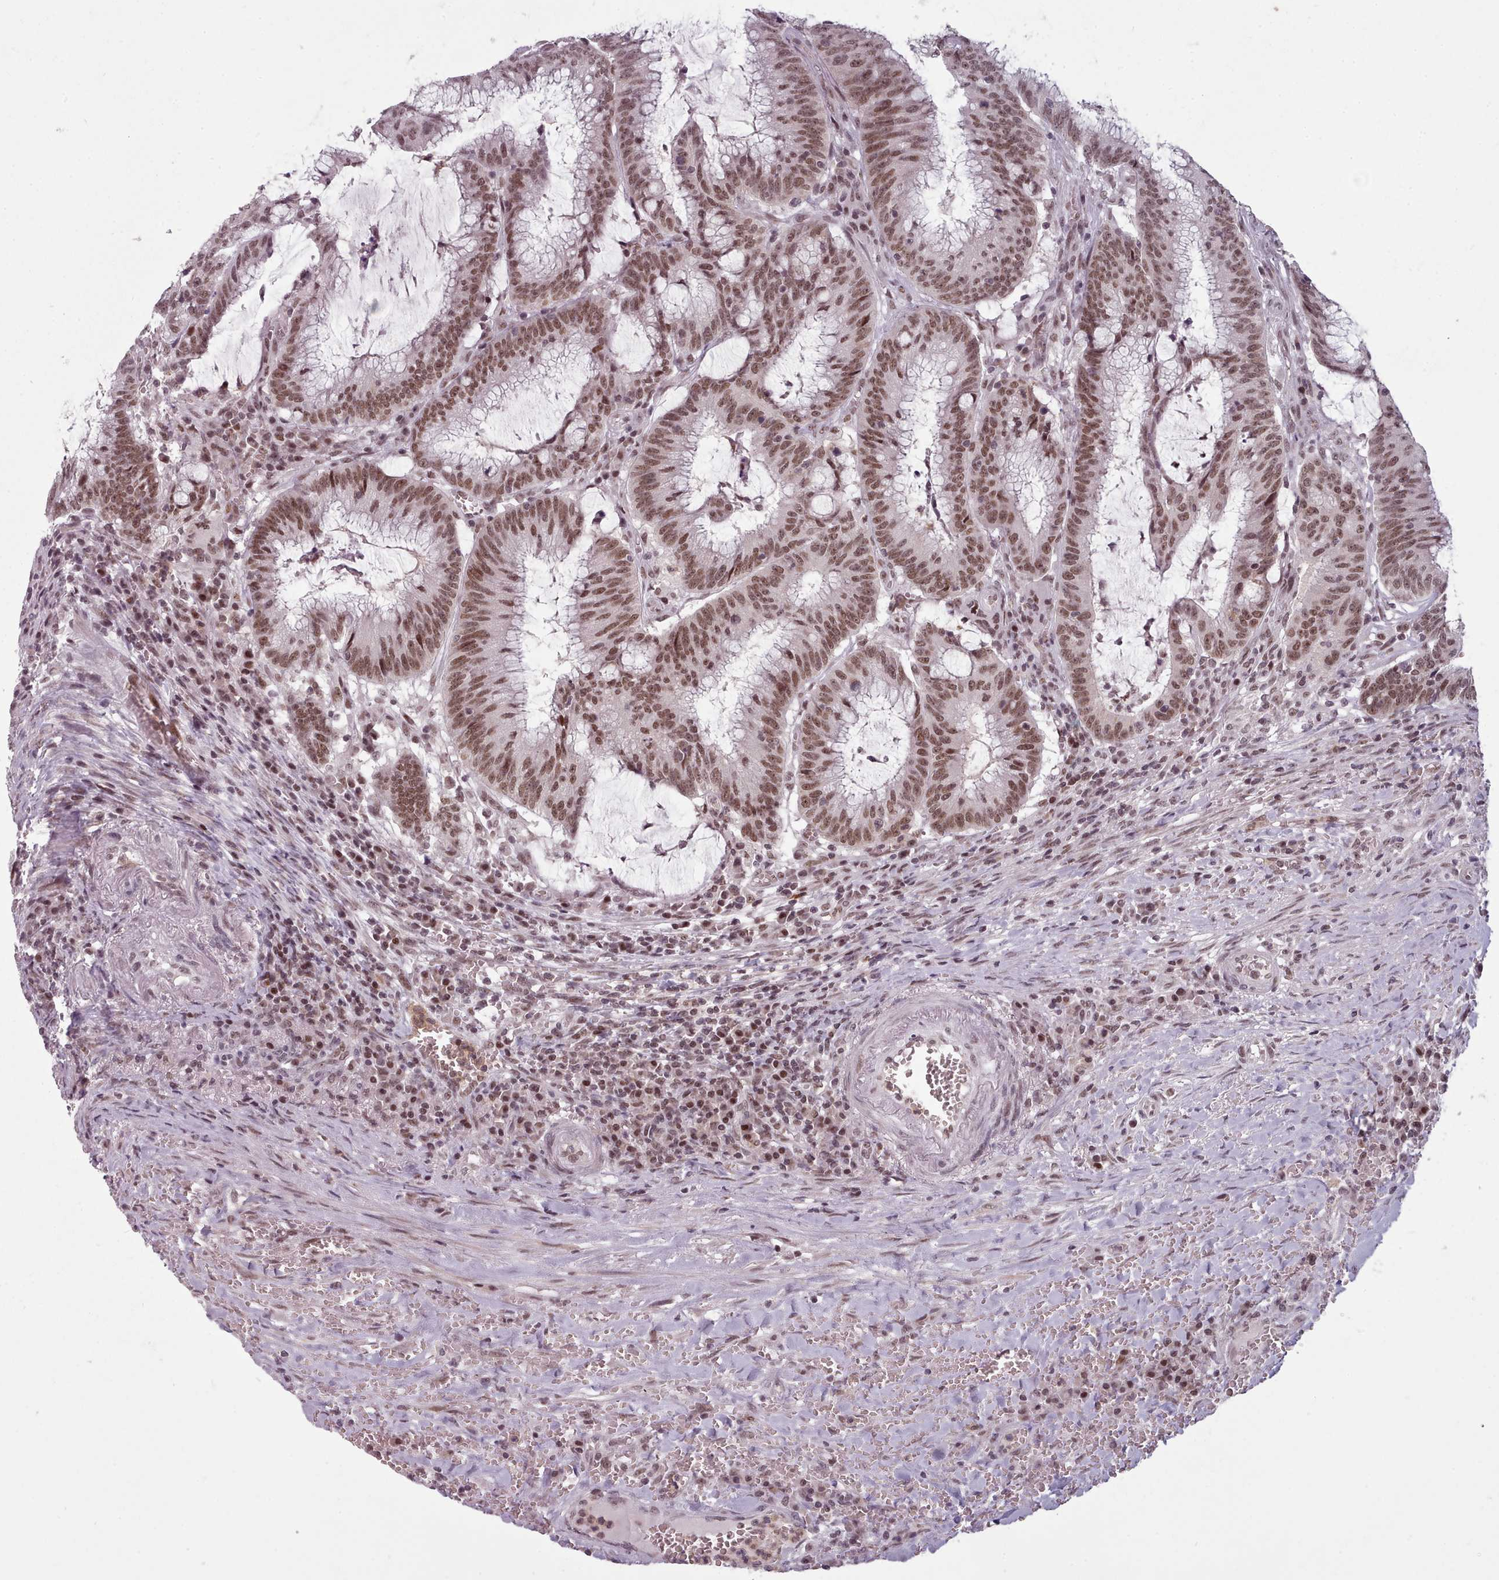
{"staining": {"intensity": "strong", "quantity": ">75%", "location": "nuclear"}, "tissue": "colorectal cancer", "cell_type": "Tumor cells", "image_type": "cancer", "snomed": [{"axis": "morphology", "description": "Adenocarcinoma, NOS"}, {"axis": "topography", "description": "Rectum"}], "caption": "Protein analysis of colorectal cancer (adenocarcinoma) tissue shows strong nuclear staining in about >75% of tumor cells. (brown staining indicates protein expression, while blue staining denotes nuclei).", "gene": "SRSF9", "patient": {"sex": "female", "age": 77}}